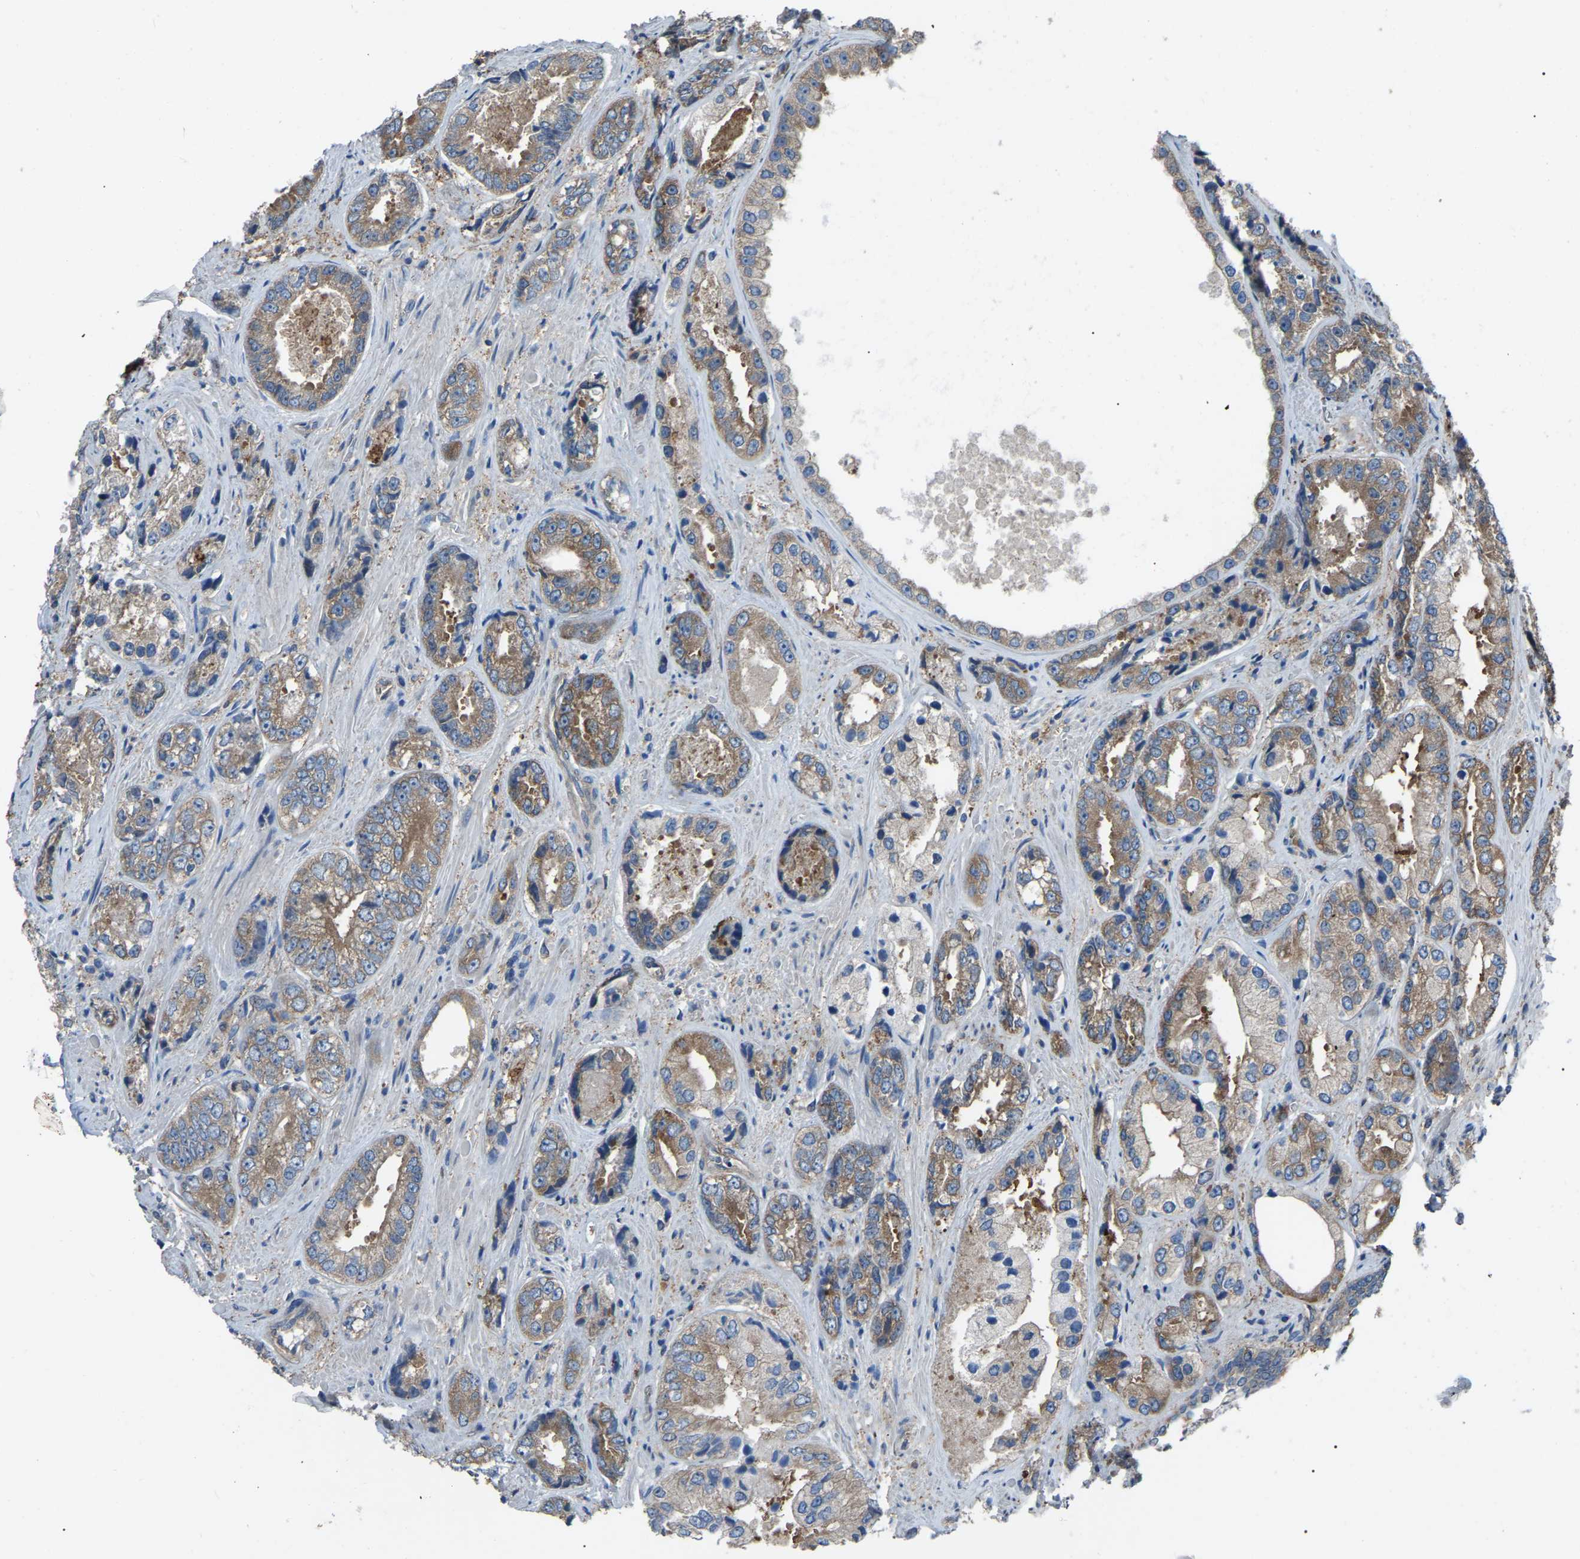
{"staining": {"intensity": "moderate", "quantity": ">75%", "location": "cytoplasmic/membranous"}, "tissue": "prostate cancer", "cell_type": "Tumor cells", "image_type": "cancer", "snomed": [{"axis": "morphology", "description": "Adenocarcinoma, High grade"}, {"axis": "topography", "description": "Prostate"}], "caption": "This is an image of immunohistochemistry (IHC) staining of prostate cancer, which shows moderate staining in the cytoplasmic/membranous of tumor cells.", "gene": "AIMP1", "patient": {"sex": "male", "age": 61}}